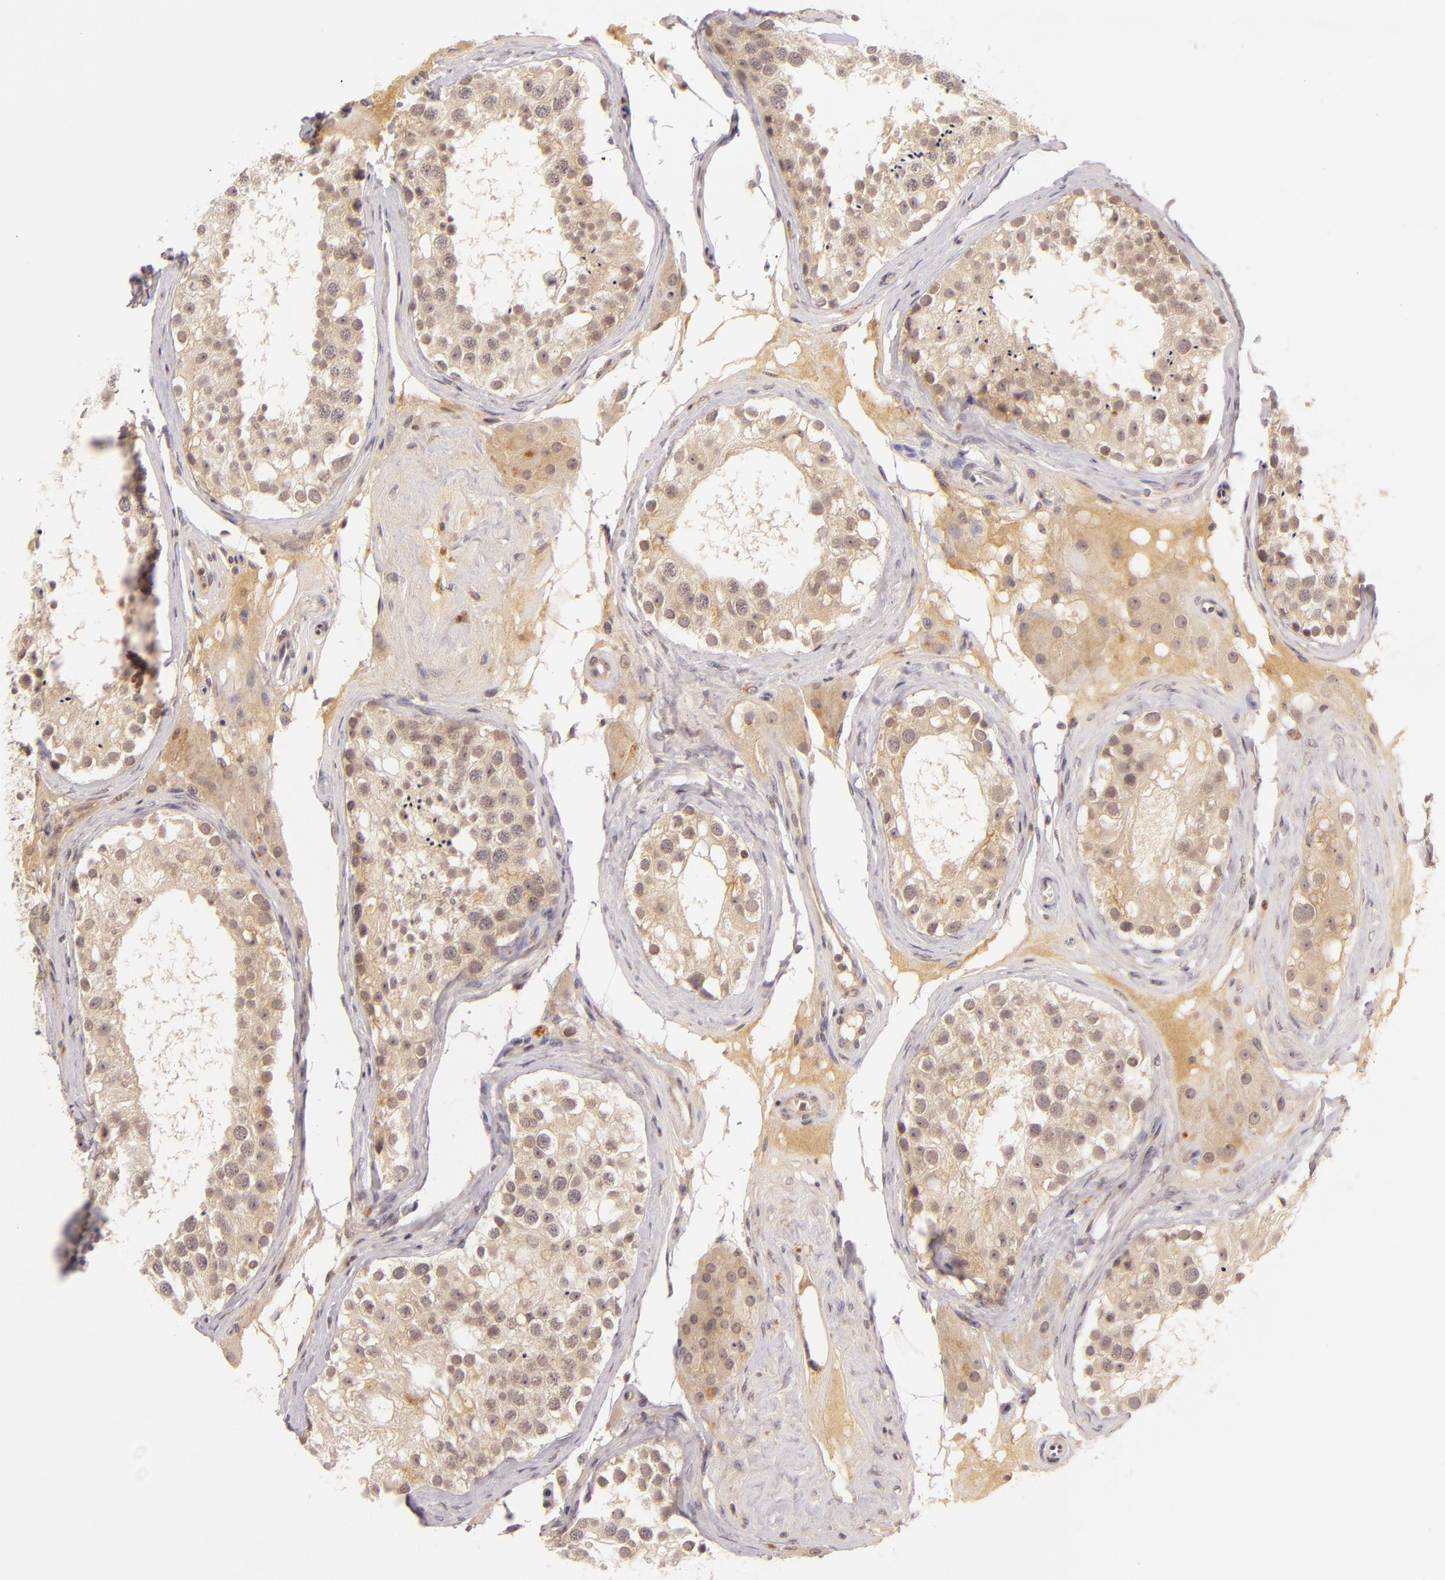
{"staining": {"intensity": "weak", "quantity": ">75%", "location": "cytoplasmic/membranous"}, "tissue": "testis", "cell_type": "Cells in seminiferous ducts", "image_type": "normal", "snomed": [{"axis": "morphology", "description": "Normal tissue, NOS"}, {"axis": "topography", "description": "Testis"}], "caption": "Protein expression analysis of benign human testis reveals weak cytoplasmic/membranous staining in about >75% of cells in seminiferous ducts.", "gene": "CASP8", "patient": {"sex": "male", "age": 68}}